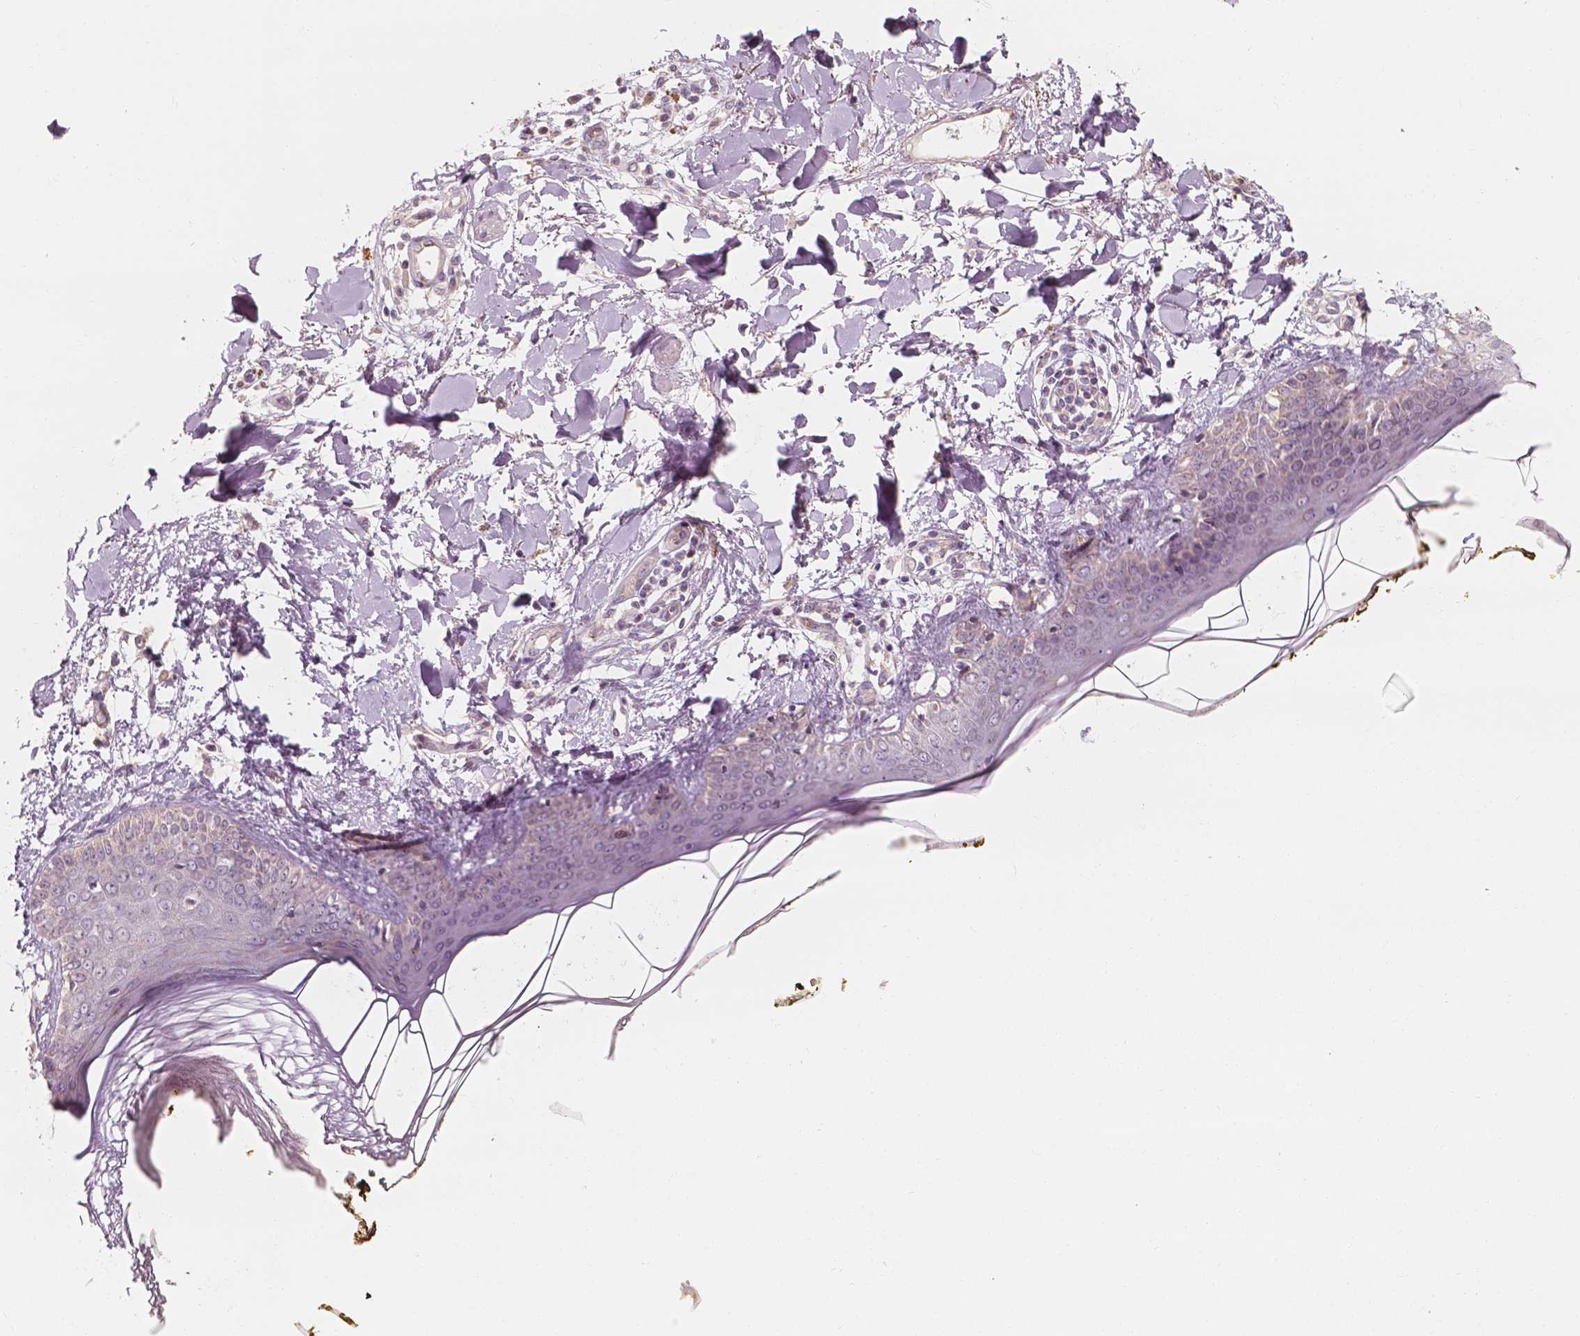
{"staining": {"intensity": "weak", "quantity": "25%-75%", "location": "cytoplasmic/membranous"}, "tissue": "skin", "cell_type": "Fibroblasts", "image_type": "normal", "snomed": [{"axis": "morphology", "description": "Normal tissue, NOS"}, {"axis": "topography", "description": "Skin"}], "caption": "IHC (DAB (3,3'-diaminobenzidine)) staining of unremarkable human skin reveals weak cytoplasmic/membranous protein staining in about 25%-75% of fibroblasts. The staining is performed using DAB brown chromogen to label protein expression. The nuclei are counter-stained blue using hematoxylin.", "gene": "SHPK", "patient": {"sex": "female", "age": 34}}